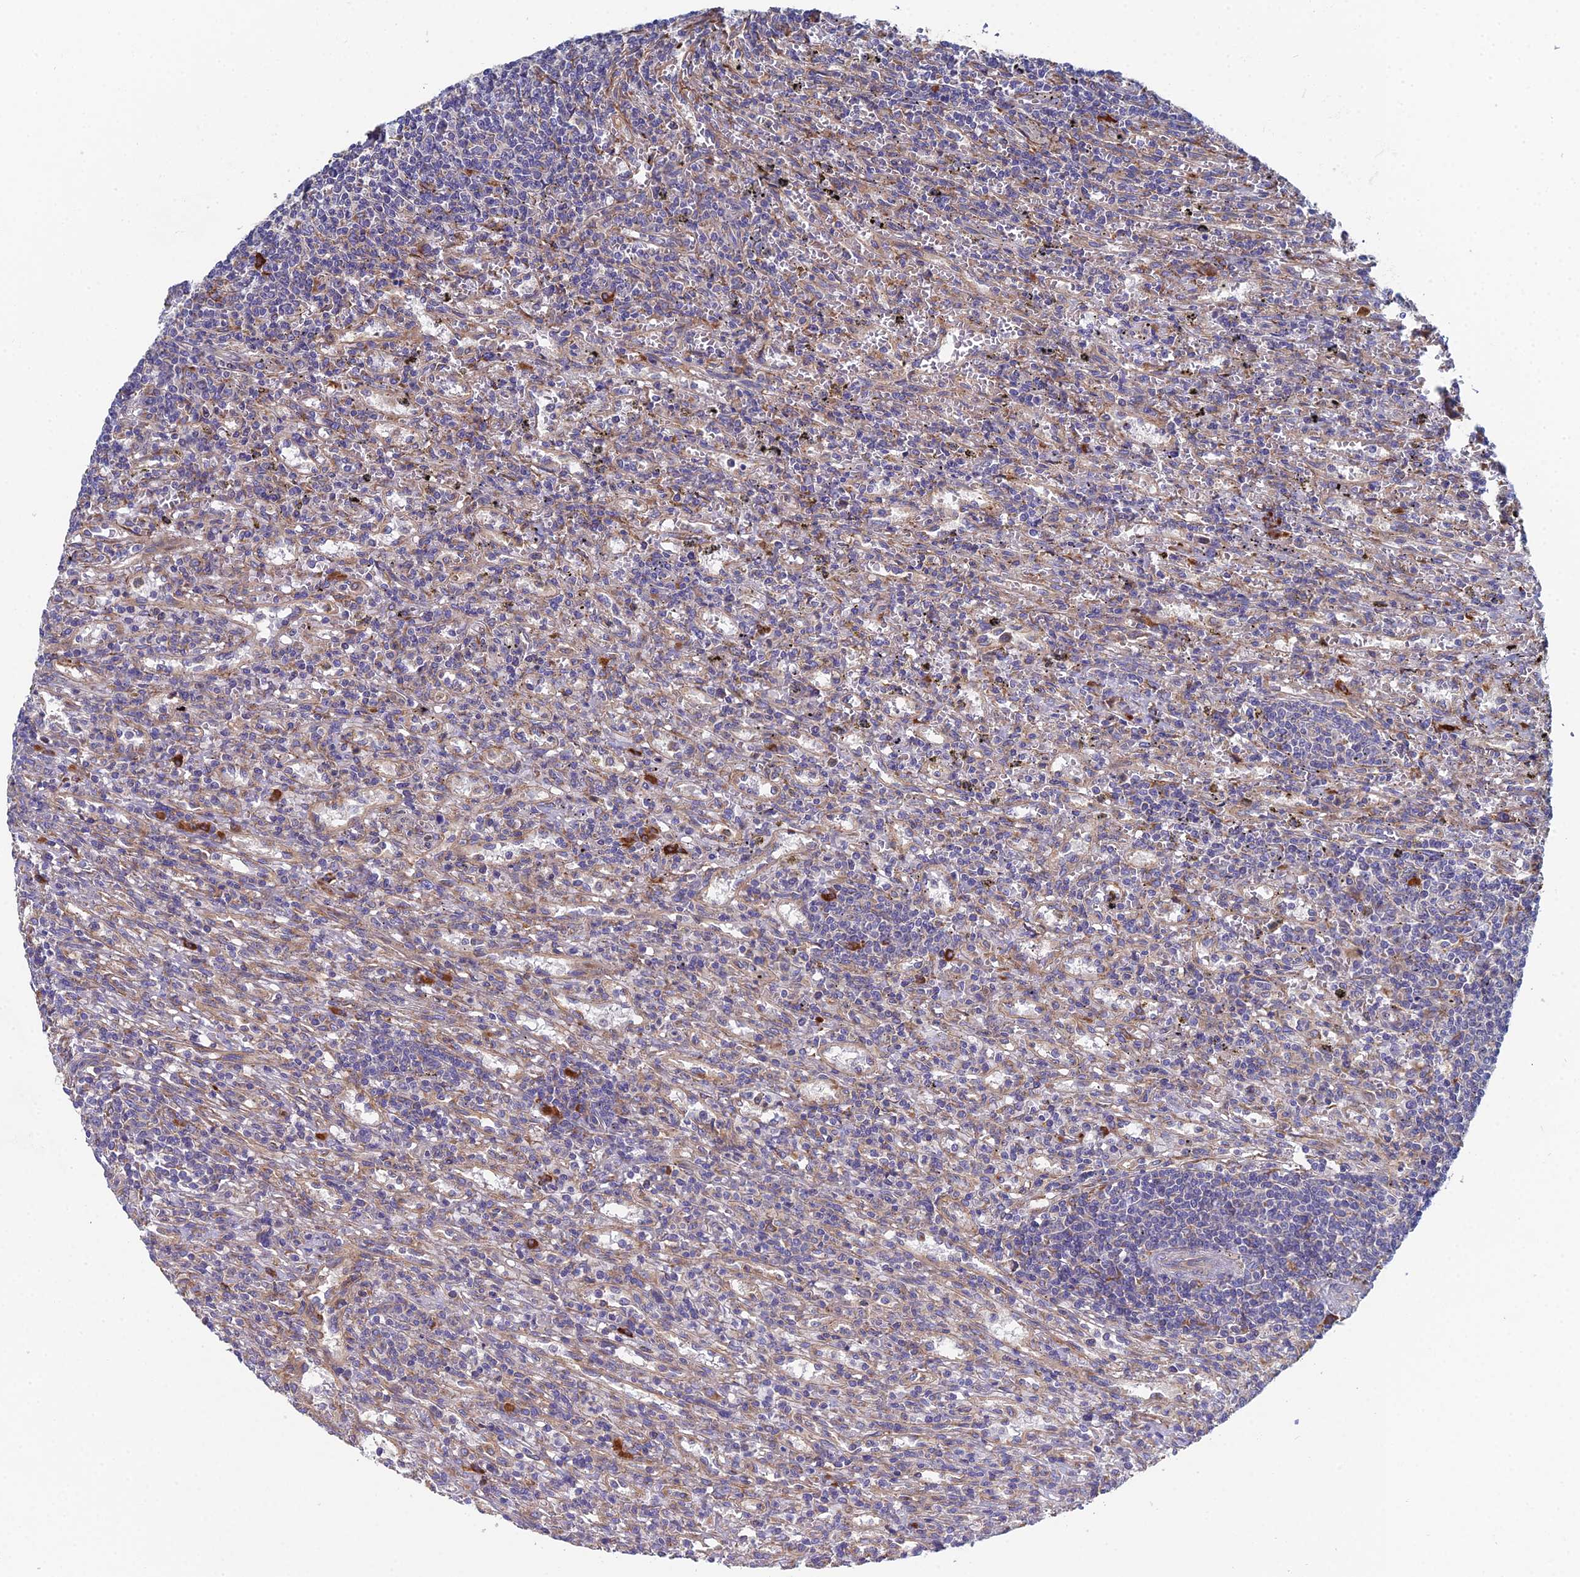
{"staining": {"intensity": "negative", "quantity": "none", "location": "none"}, "tissue": "lymphoma", "cell_type": "Tumor cells", "image_type": "cancer", "snomed": [{"axis": "morphology", "description": "Malignant lymphoma, non-Hodgkin's type, Low grade"}, {"axis": "topography", "description": "Spleen"}], "caption": "This image is of malignant lymphoma, non-Hodgkin's type (low-grade) stained with immunohistochemistry (IHC) to label a protein in brown with the nuclei are counter-stained blue. There is no staining in tumor cells.", "gene": "CLCN3", "patient": {"sex": "male", "age": 76}}